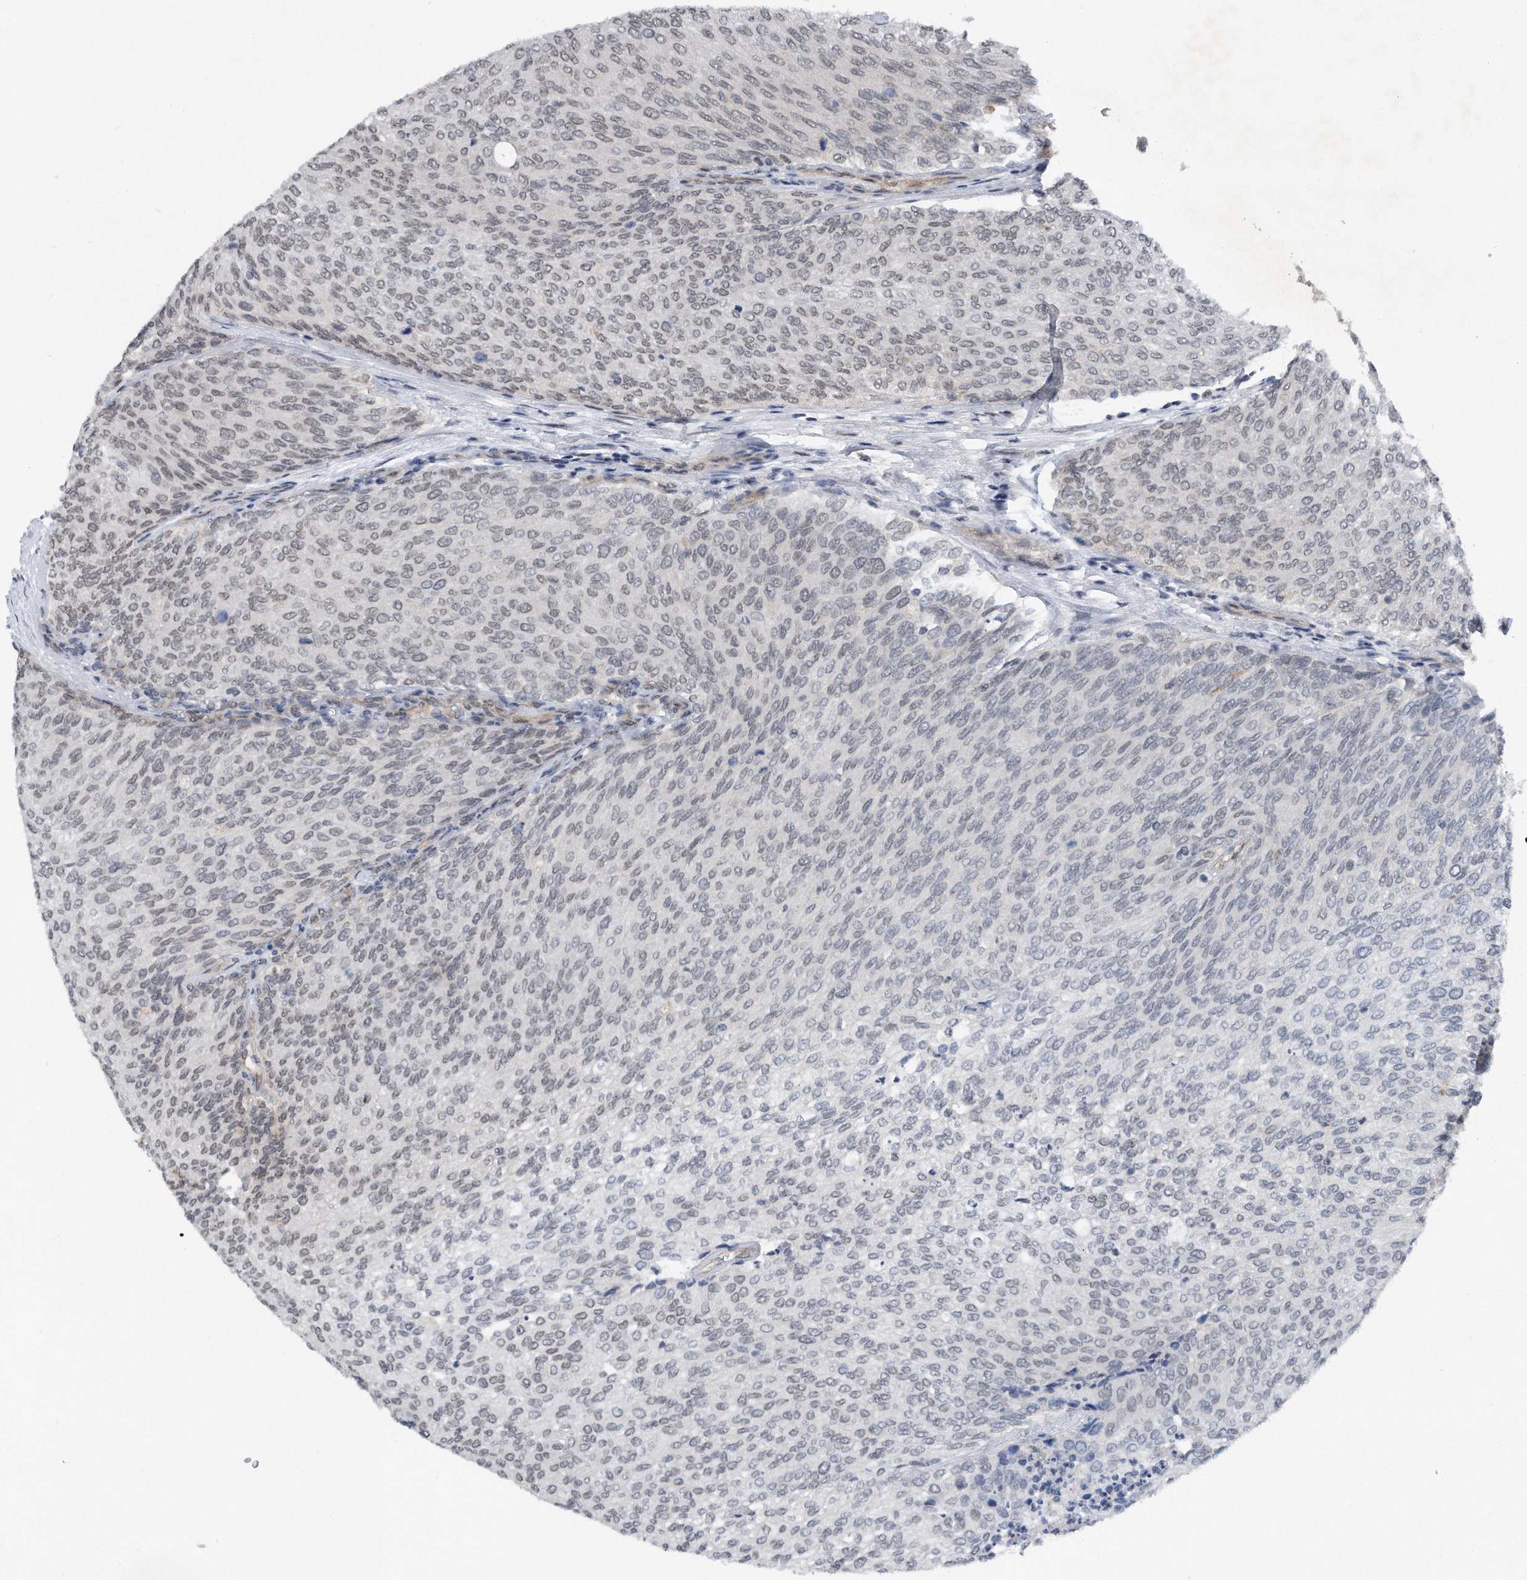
{"staining": {"intensity": "weak", "quantity": "25%-75%", "location": "nuclear"}, "tissue": "urothelial cancer", "cell_type": "Tumor cells", "image_type": "cancer", "snomed": [{"axis": "morphology", "description": "Urothelial carcinoma, Low grade"}, {"axis": "topography", "description": "Urinary bladder"}], "caption": "Human urothelial carcinoma (low-grade) stained with a brown dye reveals weak nuclear positive expression in about 25%-75% of tumor cells.", "gene": "TP53INP1", "patient": {"sex": "female", "age": 79}}